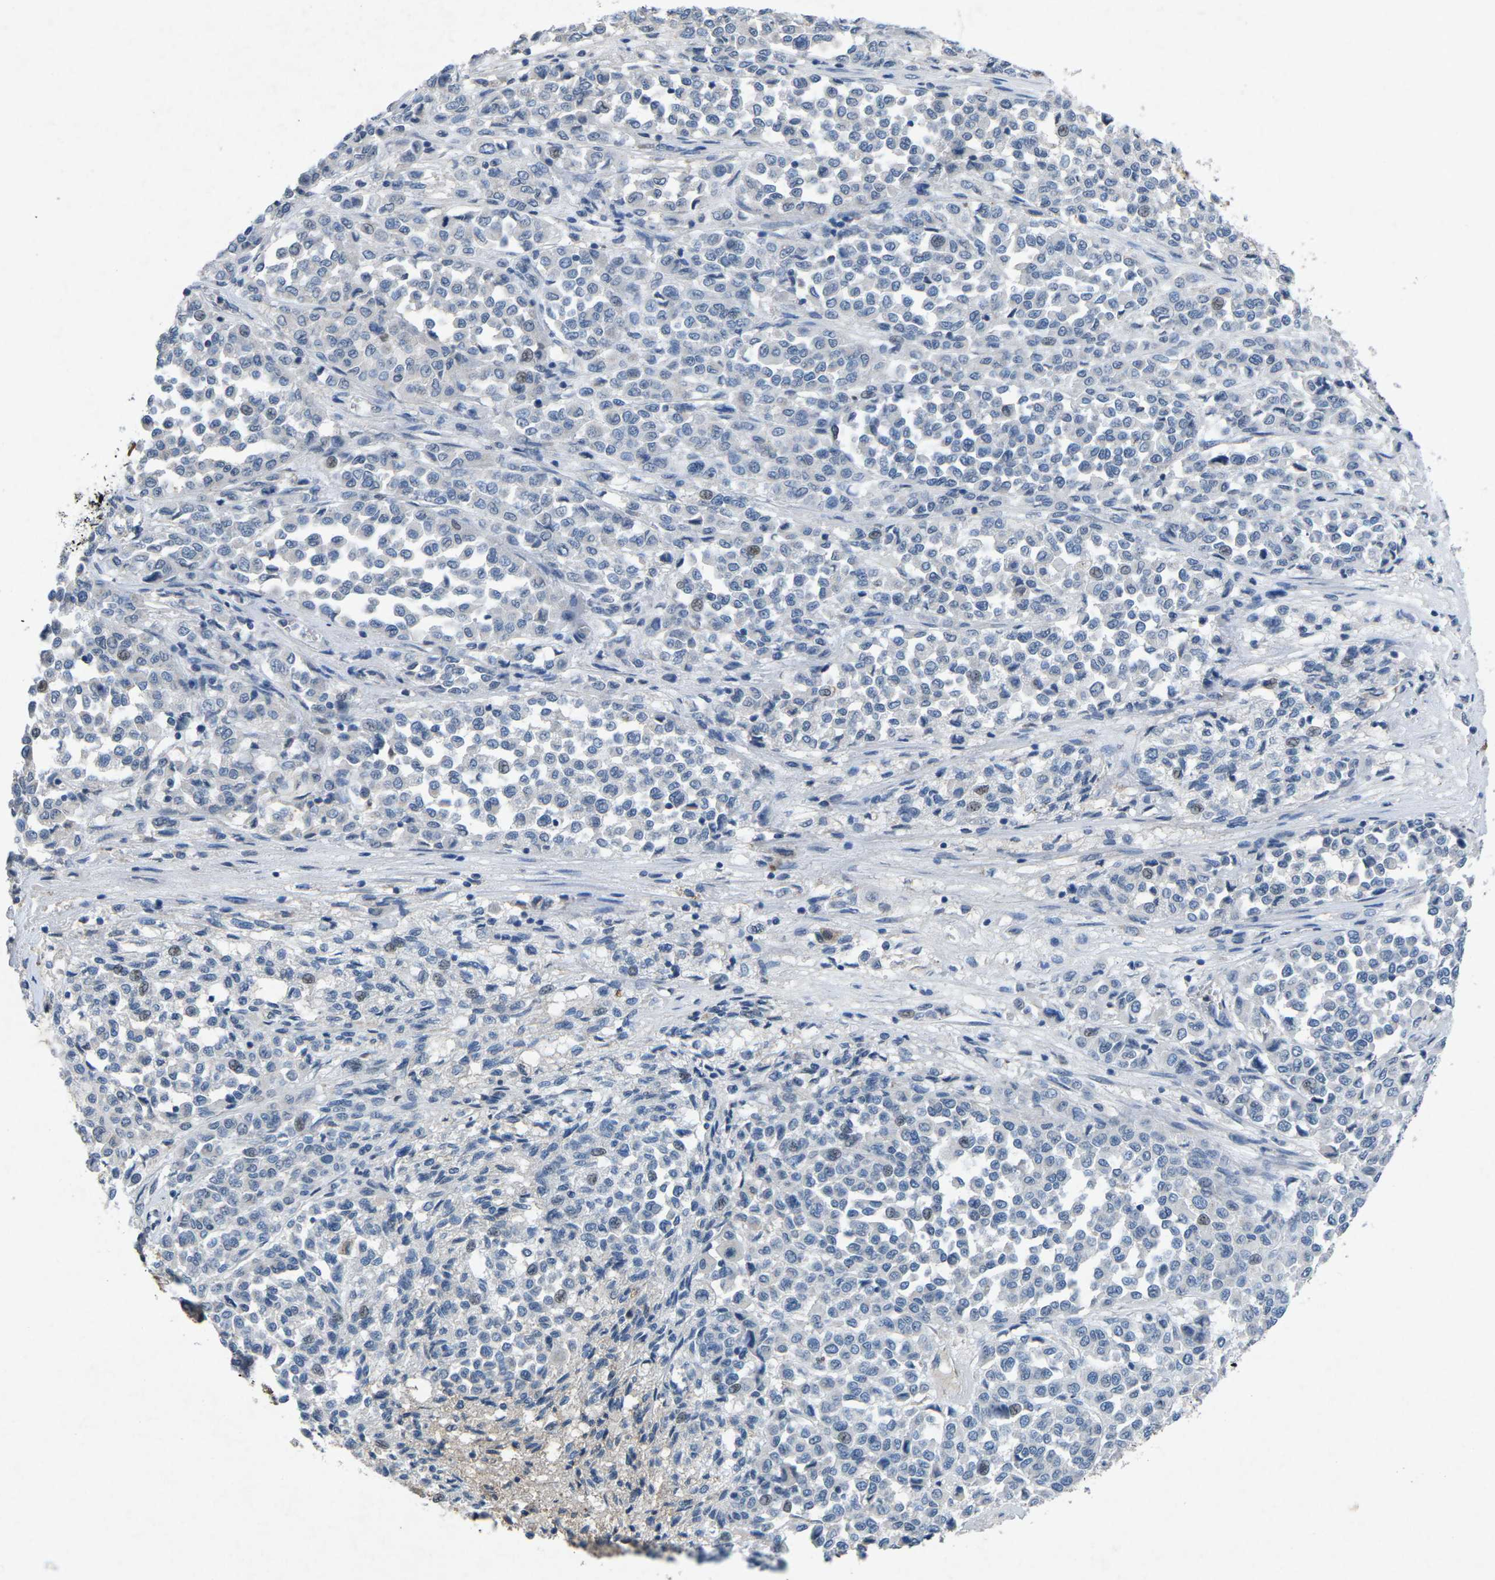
{"staining": {"intensity": "negative", "quantity": "none", "location": "none"}, "tissue": "melanoma", "cell_type": "Tumor cells", "image_type": "cancer", "snomed": [{"axis": "morphology", "description": "Malignant melanoma, Metastatic site"}, {"axis": "topography", "description": "Pancreas"}], "caption": "Malignant melanoma (metastatic site) was stained to show a protein in brown. There is no significant expression in tumor cells. (DAB immunohistochemistry (IHC) with hematoxylin counter stain).", "gene": "PLG", "patient": {"sex": "female", "age": 30}}